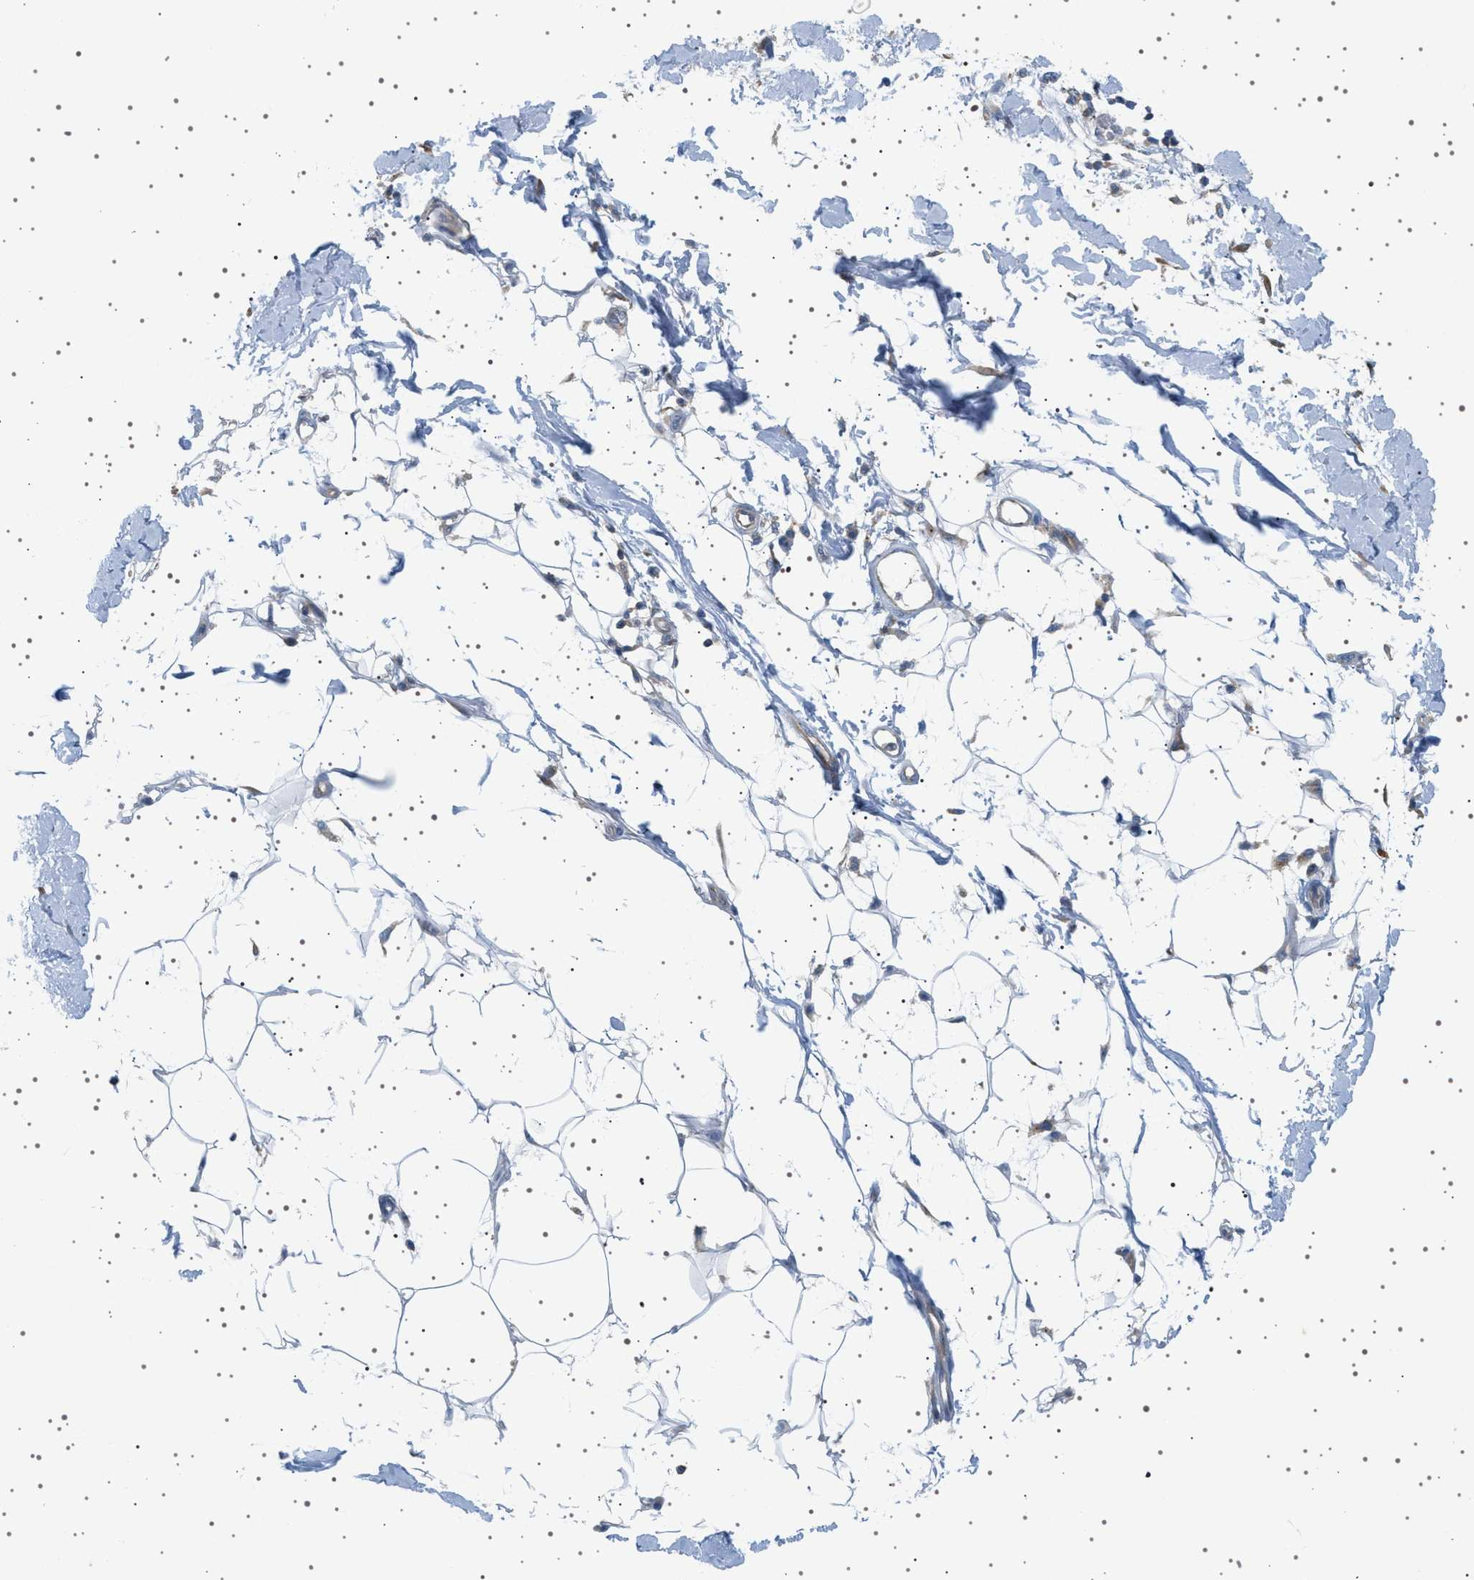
{"staining": {"intensity": "negative", "quantity": "none", "location": "none"}, "tissue": "adipose tissue", "cell_type": "Adipocytes", "image_type": "normal", "snomed": [{"axis": "morphology", "description": "Normal tissue, NOS"}, {"axis": "morphology", "description": "Squamous cell carcinoma, NOS"}, {"axis": "topography", "description": "Skin"}, {"axis": "topography", "description": "Peripheral nerve tissue"}], "caption": "Immunohistochemistry (IHC) micrograph of normal adipose tissue: adipose tissue stained with DAB (3,3'-diaminobenzidine) displays no significant protein staining in adipocytes. (DAB (3,3'-diaminobenzidine) immunohistochemistry (IHC) visualized using brightfield microscopy, high magnification).", "gene": "ADCY10", "patient": {"sex": "male", "age": 83}}